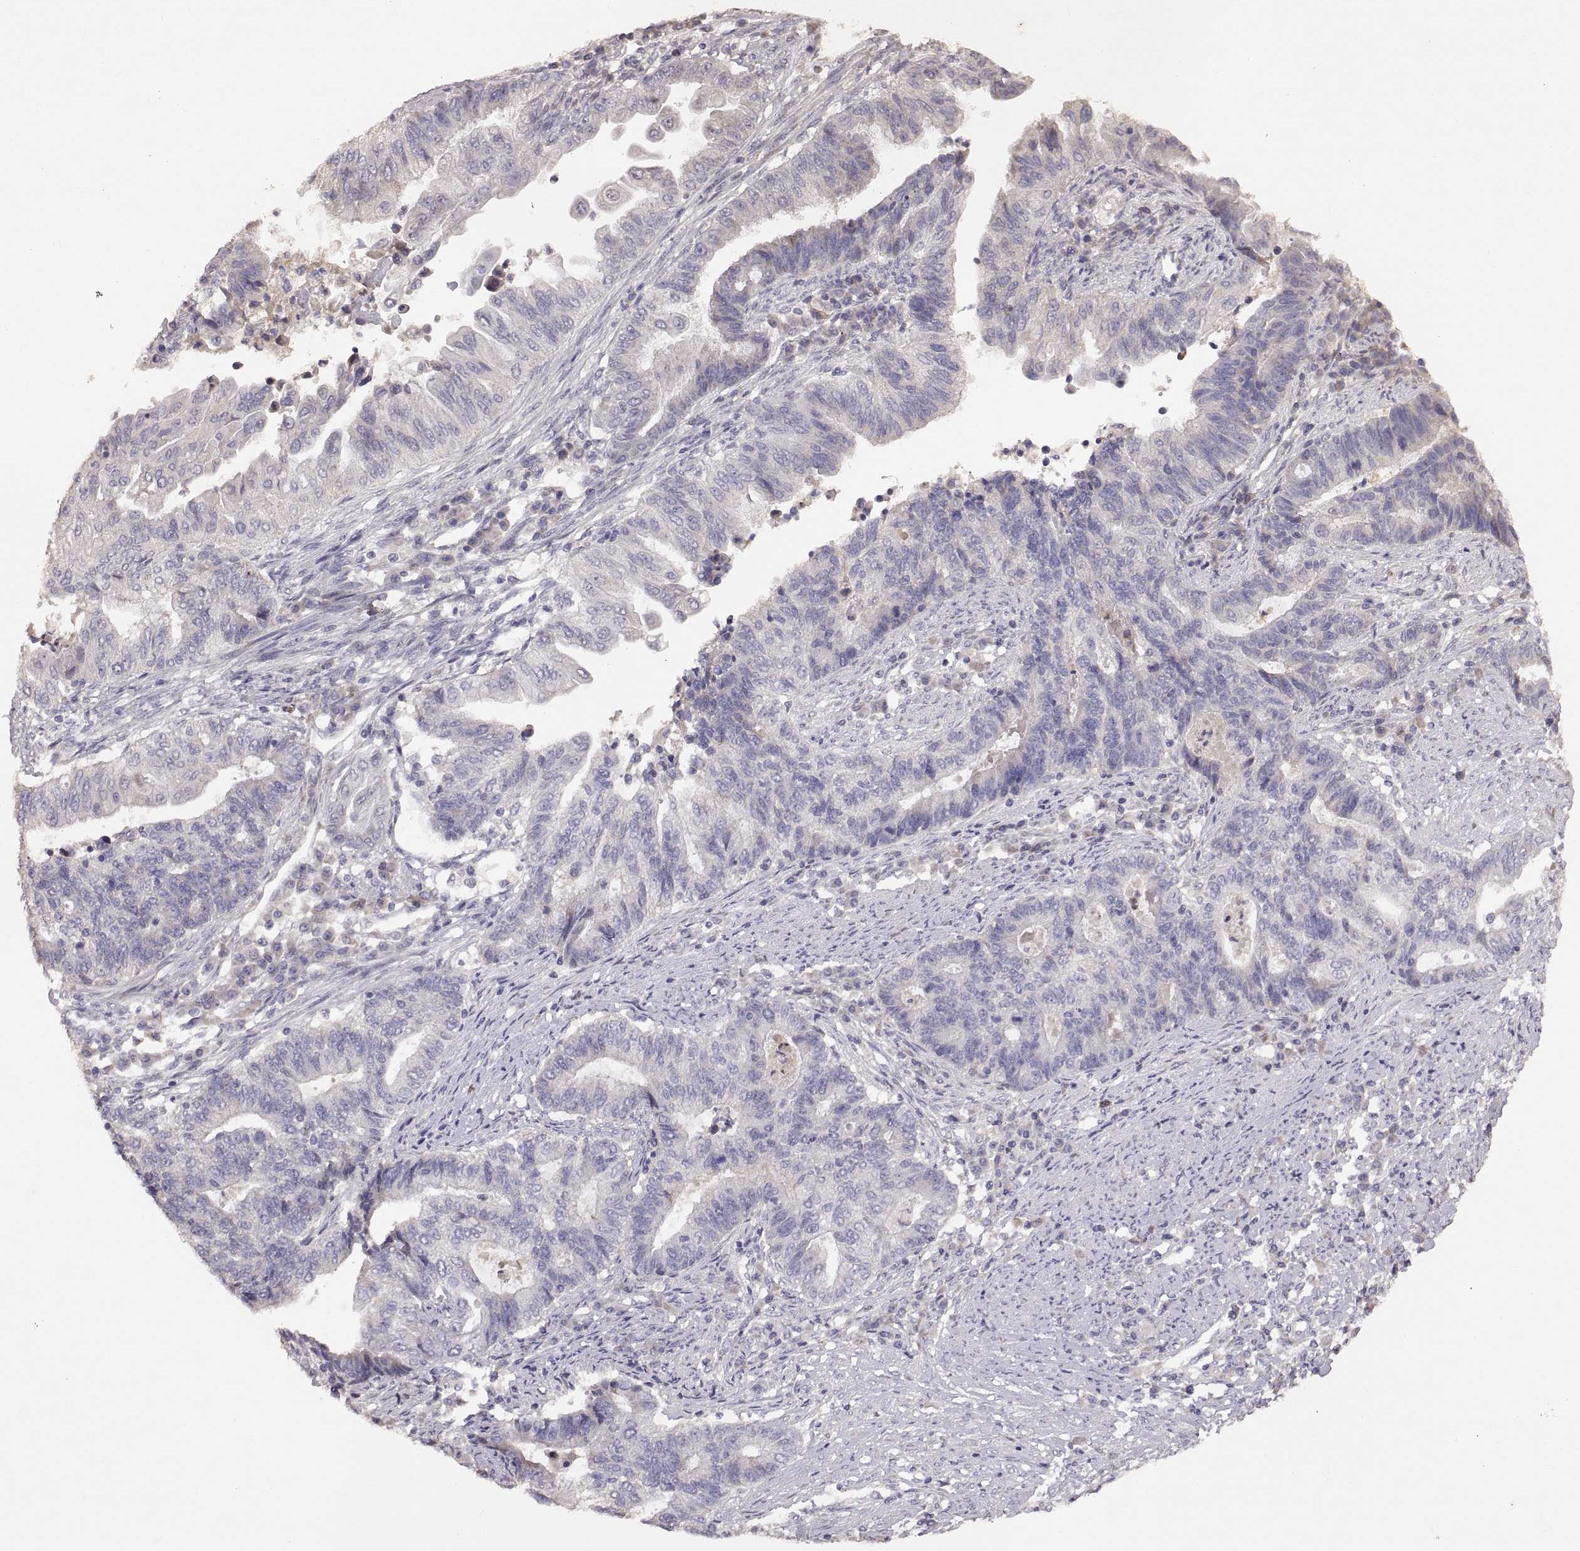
{"staining": {"intensity": "negative", "quantity": "none", "location": "none"}, "tissue": "endometrial cancer", "cell_type": "Tumor cells", "image_type": "cancer", "snomed": [{"axis": "morphology", "description": "Adenocarcinoma, NOS"}, {"axis": "topography", "description": "Uterus"}, {"axis": "topography", "description": "Endometrium"}], "caption": "Immunohistochemical staining of endometrial cancer (adenocarcinoma) reveals no significant expression in tumor cells. The staining was performed using DAB (3,3'-diaminobenzidine) to visualize the protein expression in brown, while the nuclei were stained in blue with hematoxylin (Magnification: 20x).", "gene": "DEFB136", "patient": {"sex": "female", "age": 54}}